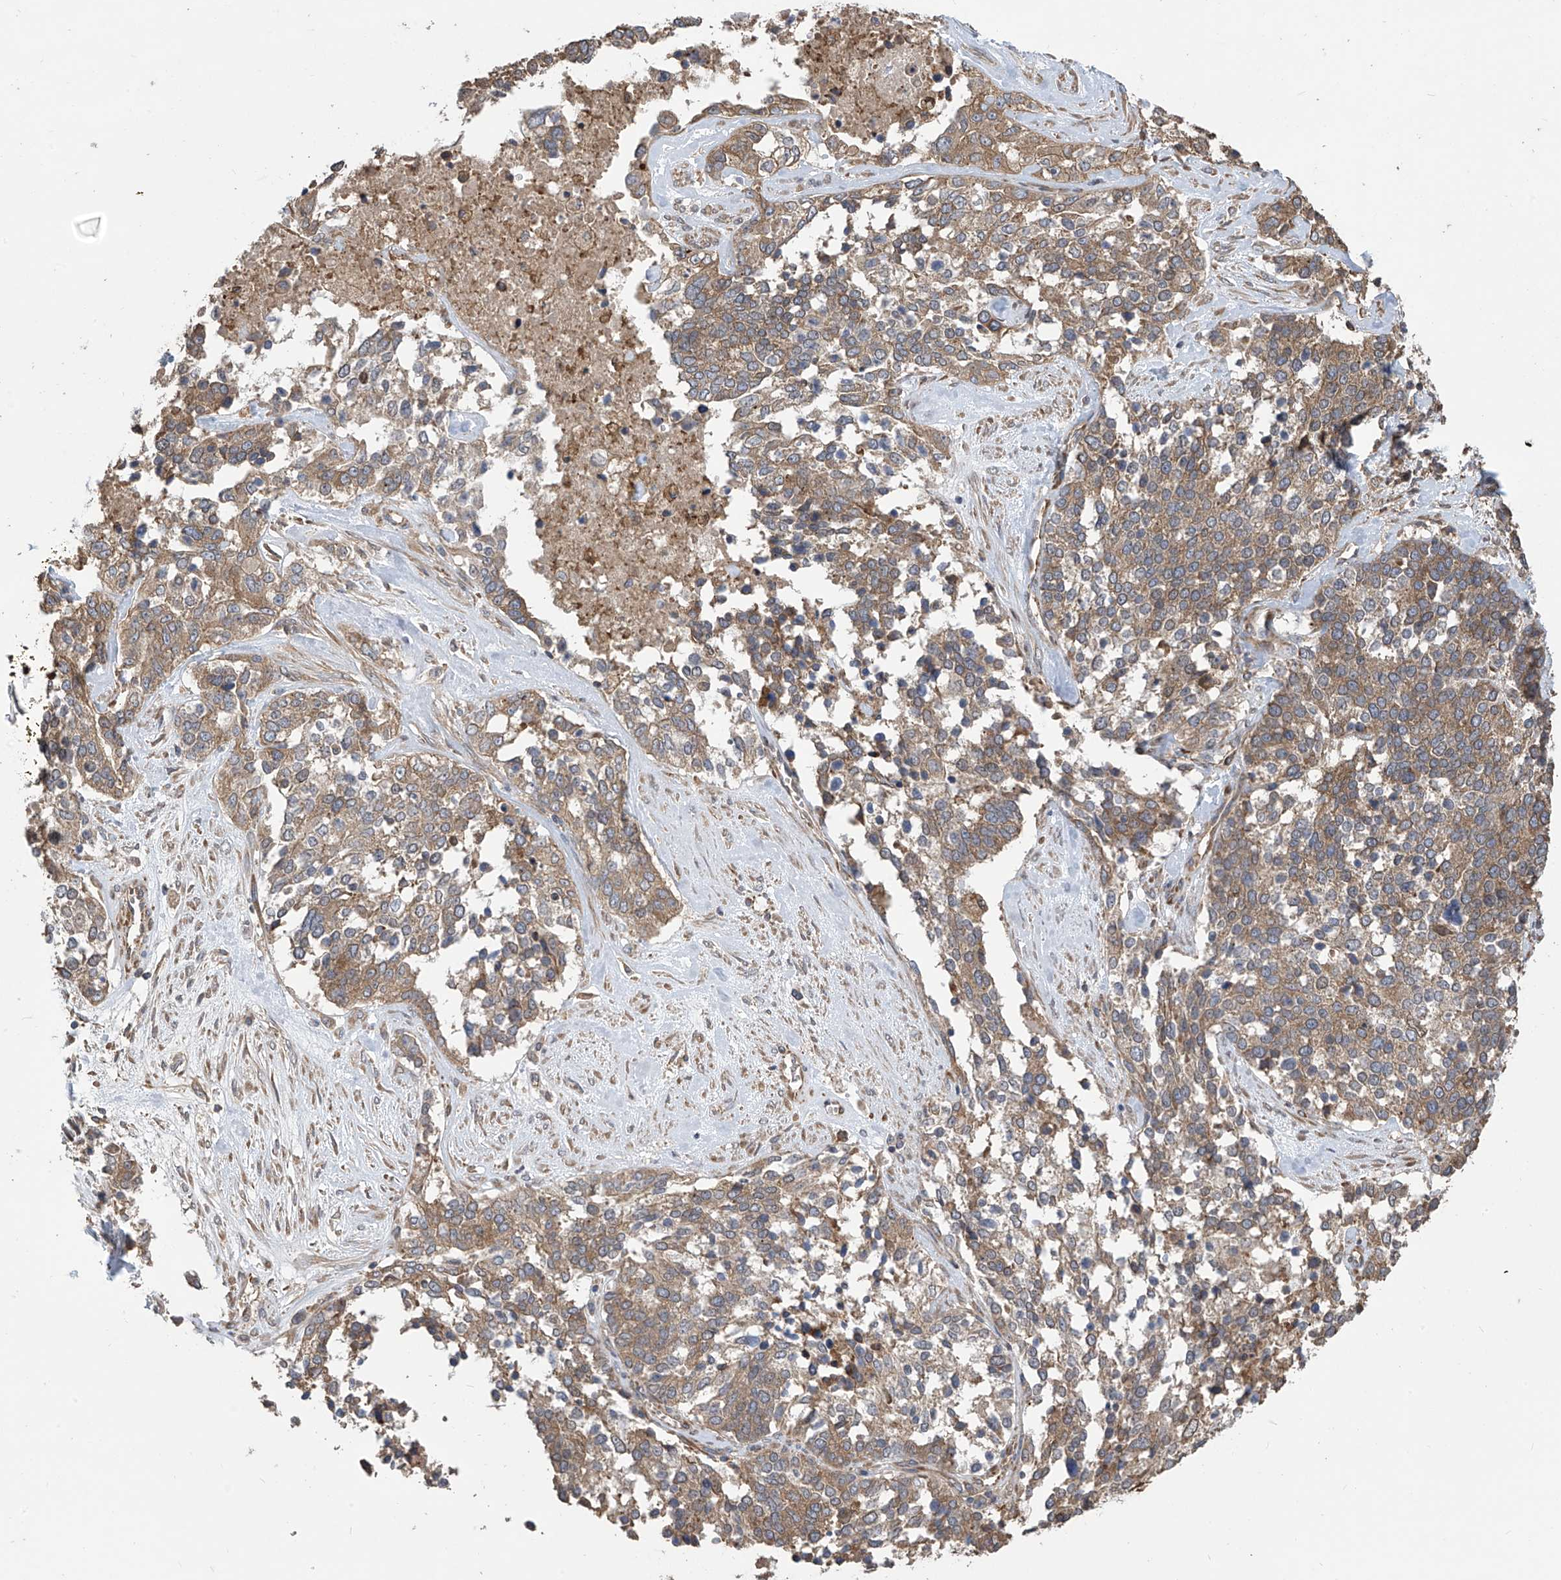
{"staining": {"intensity": "weak", "quantity": ">75%", "location": "cytoplasmic/membranous"}, "tissue": "ovarian cancer", "cell_type": "Tumor cells", "image_type": "cancer", "snomed": [{"axis": "morphology", "description": "Cystadenocarcinoma, serous, NOS"}, {"axis": "topography", "description": "Ovary"}], "caption": "Ovarian serous cystadenocarcinoma tissue demonstrates weak cytoplasmic/membranous expression in about >75% of tumor cells, visualized by immunohistochemistry. The staining was performed using DAB (3,3'-diaminobenzidine) to visualize the protein expression in brown, while the nuclei were stained in blue with hematoxylin (Magnification: 20x).", "gene": "PHACTR4", "patient": {"sex": "female", "age": 44}}